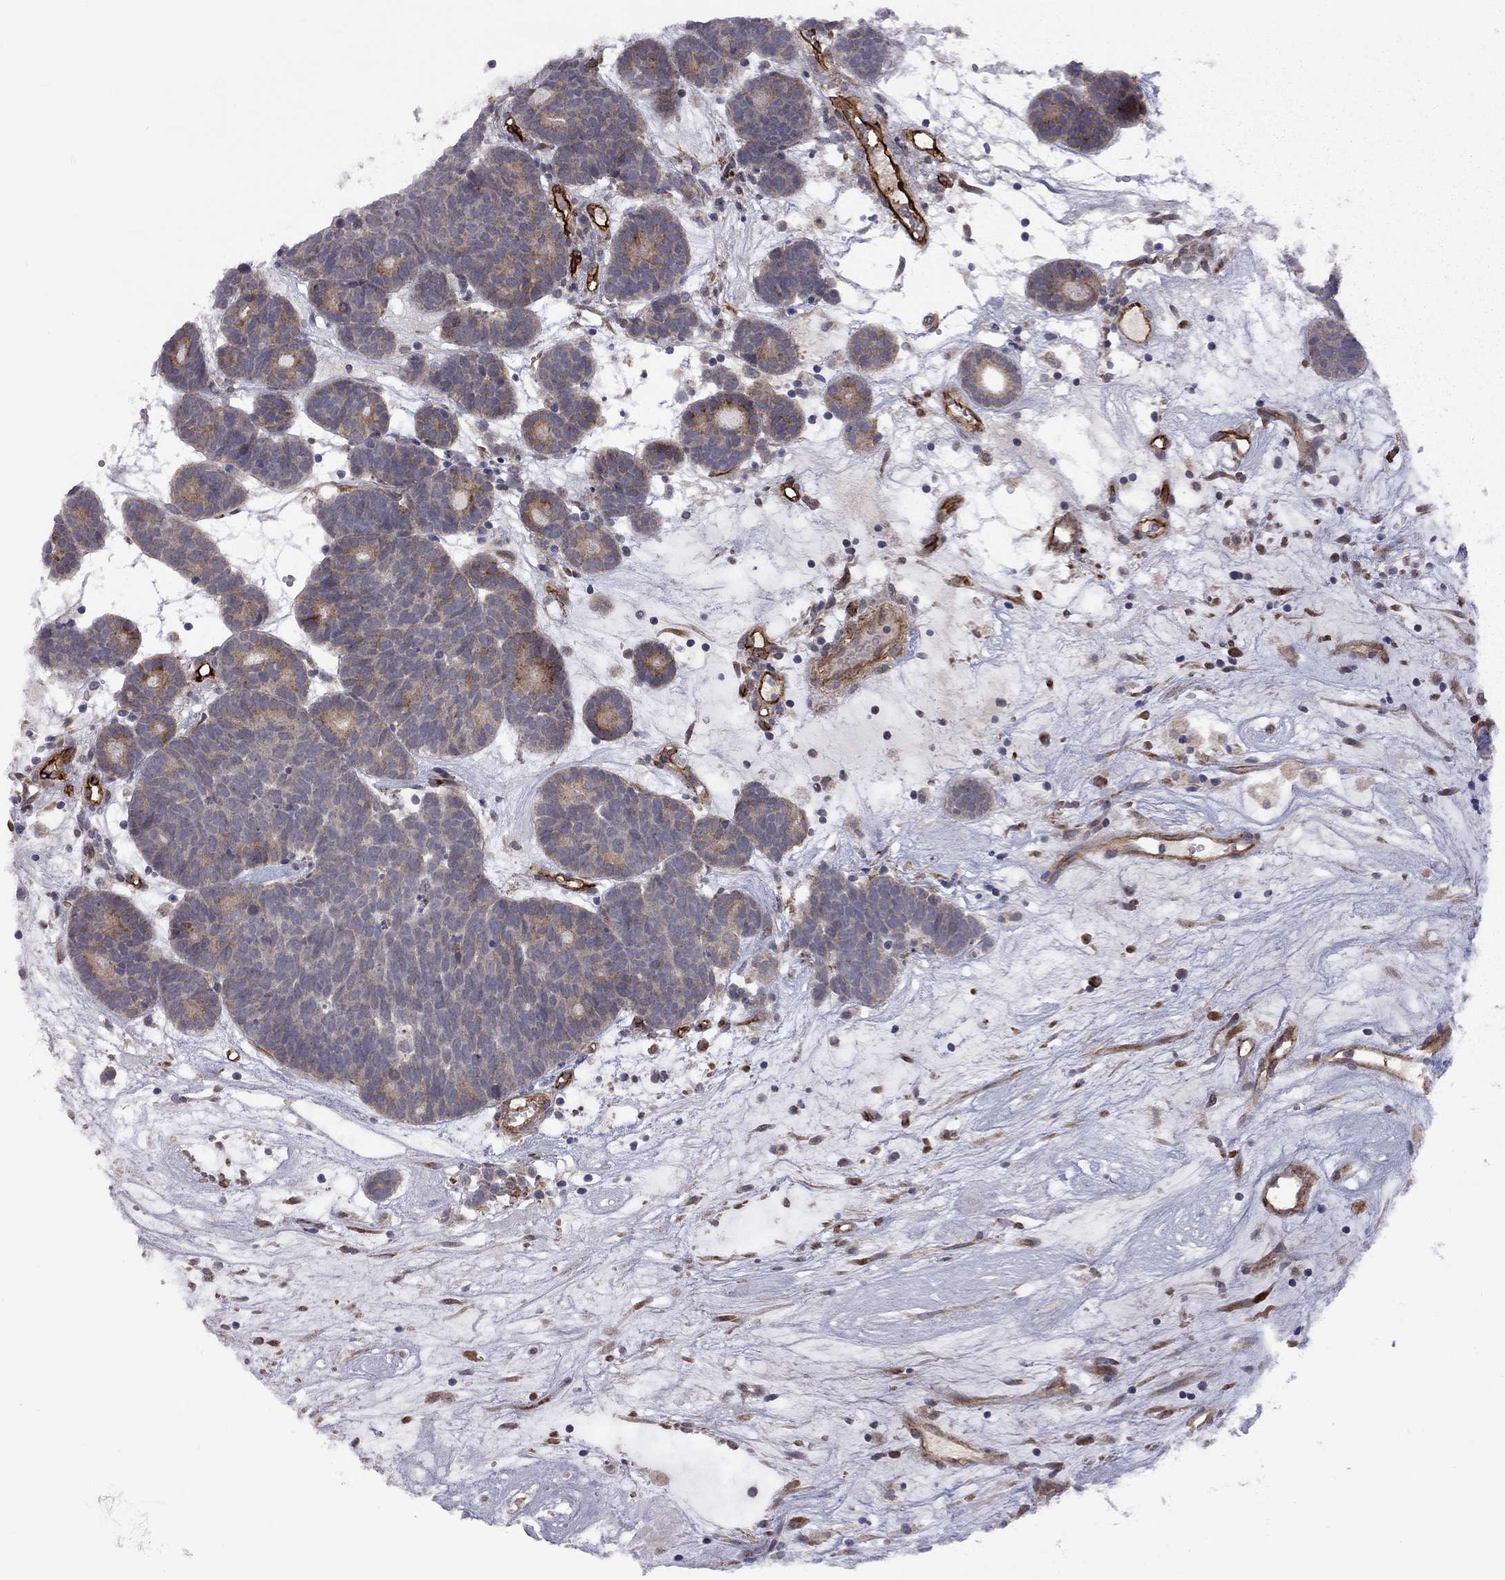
{"staining": {"intensity": "moderate", "quantity": "<25%", "location": "cytoplasmic/membranous"}, "tissue": "head and neck cancer", "cell_type": "Tumor cells", "image_type": "cancer", "snomed": [{"axis": "morphology", "description": "Adenocarcinoma, NOS"}, {"axis": "topography", "description": "Head-Neck"}], "caption": "Moderate cytoplasmic/membranous expression for a protein is identified in approximately <25% of tumor cells of adenocarcinoma (head and neck) using IHC.", "gene": "EXOC3L2", "patient": {"sex": "female", "age": 81}}